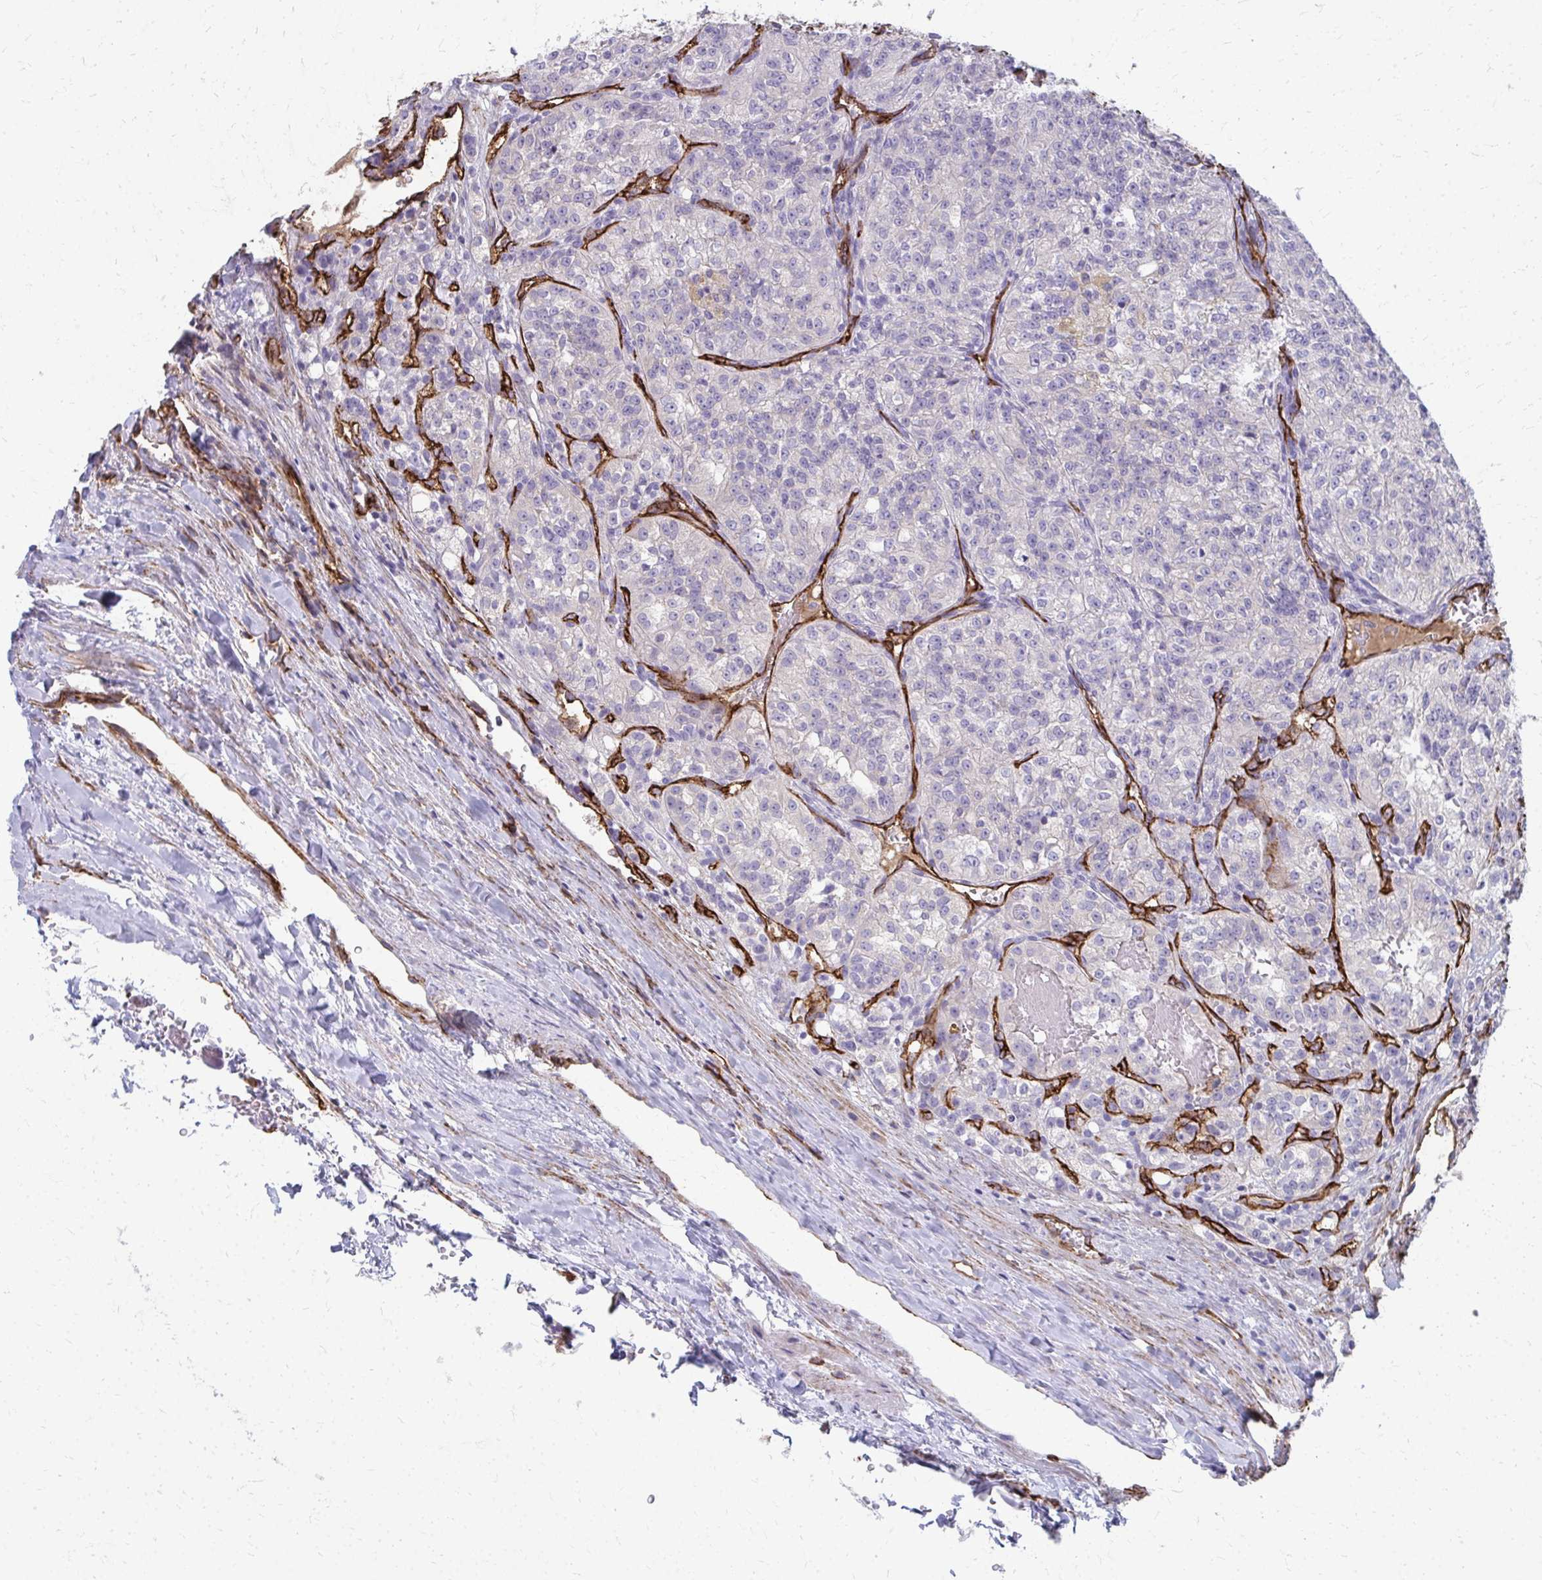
{"staining": {"intensity": "negative", "quantity": "none", "location": "none"}, "tissue": "renal cancer", "cell_type": "Tumor cells", "image_type": "cancer", "snomed": [{"axis": "morphology", "description": "Adenocarcinoma, NOS"}, {"axis": "topography", "description": "Kidney"}], "caption": "The histopathology image shows no staining of tumor cells in renal cancer.", "gene": "ADIPOQ", "patient": {"sex": "female", "age": 63}}